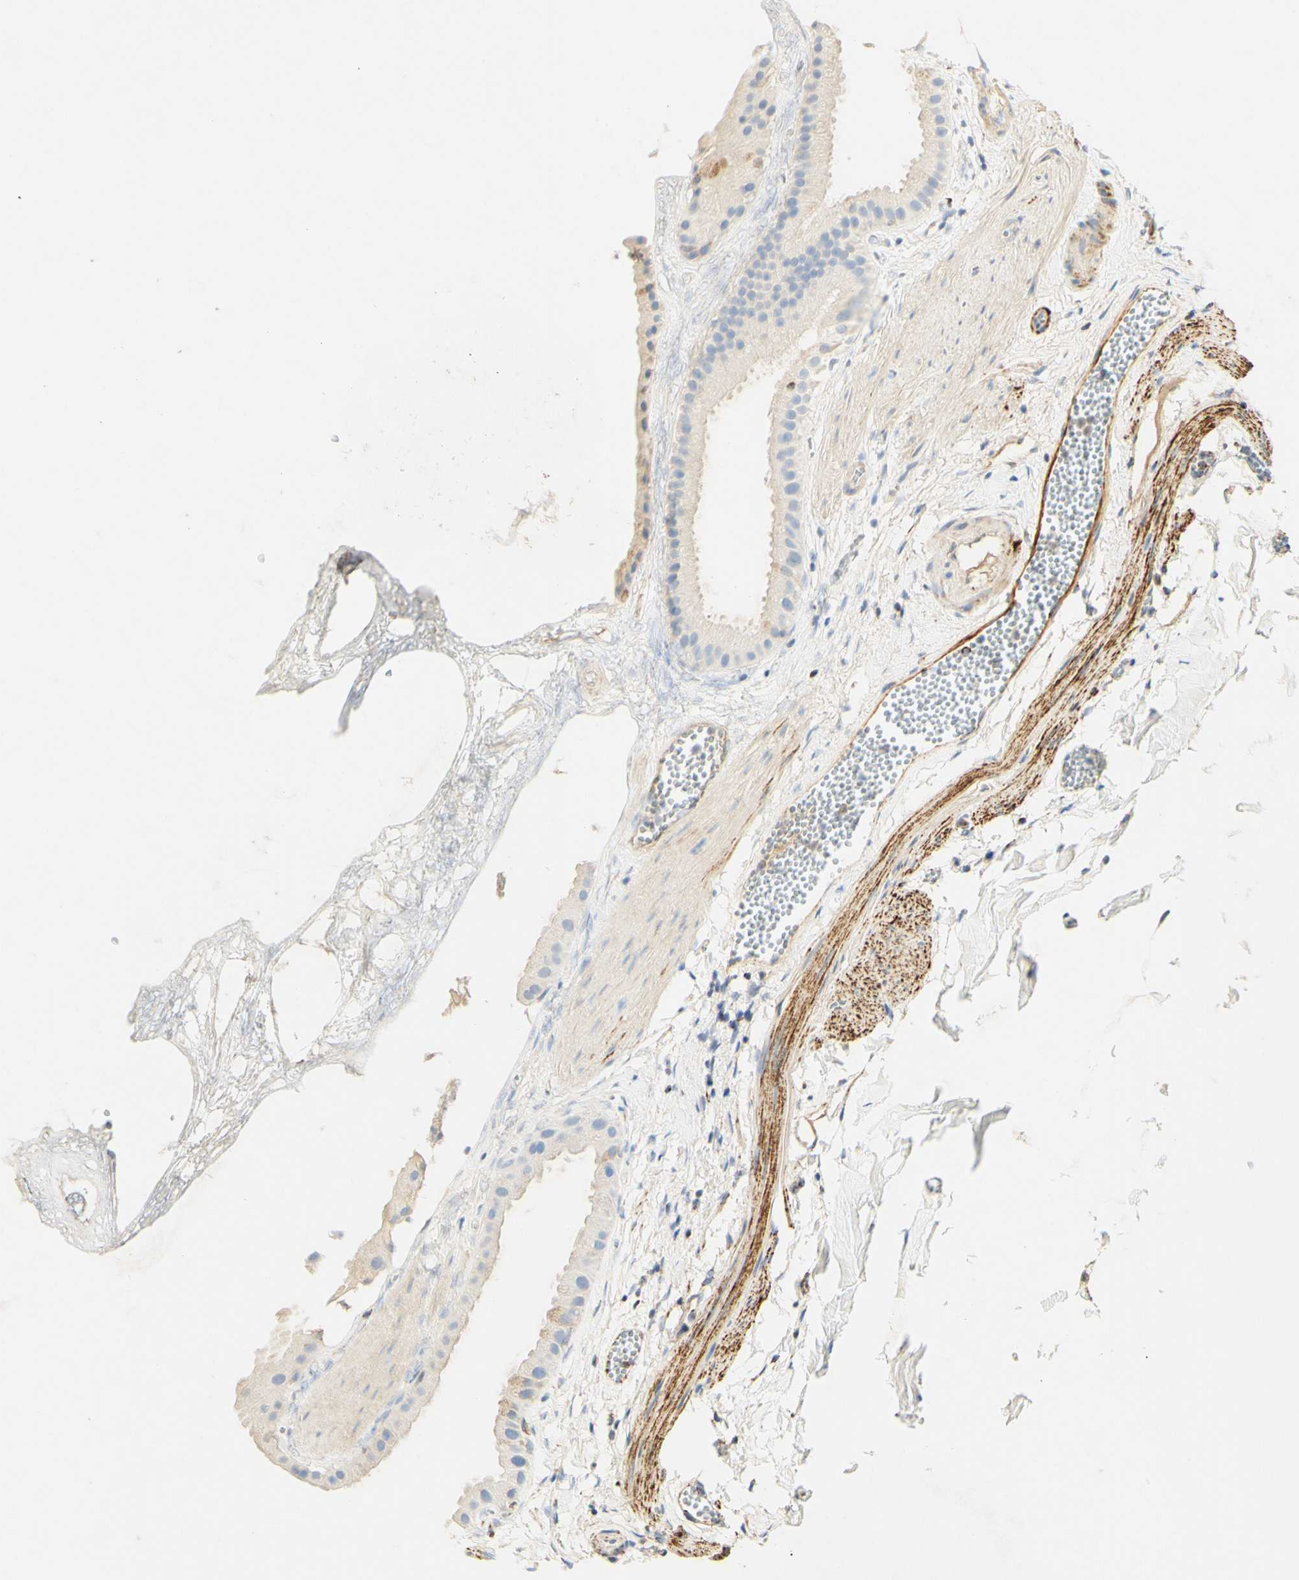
{"staining": {"intensity": "moderate", "quantity": "25%-75%", "location": "cytoplasmic/membranous"}, "tissue": "gallbladder", "cell_type": "Glandular cells", "image_type": "normal", "snomed": [{"axis": "morphology", "description": "Normal tissue, NOS"}, {"axis": "topography", "description": "Gallbladder"}], "caption": "A brown stain shows moderate cytoplasmic/membranous expression of a protein in glandular cells of unremarkable gallbladder. The staining was performed using DAB, with brown indicating positive protein expression. Nuclei are stained blue with hematoxylin.", "gene": "OXCT1", "patient": {"sex": "female", "age": 64}}